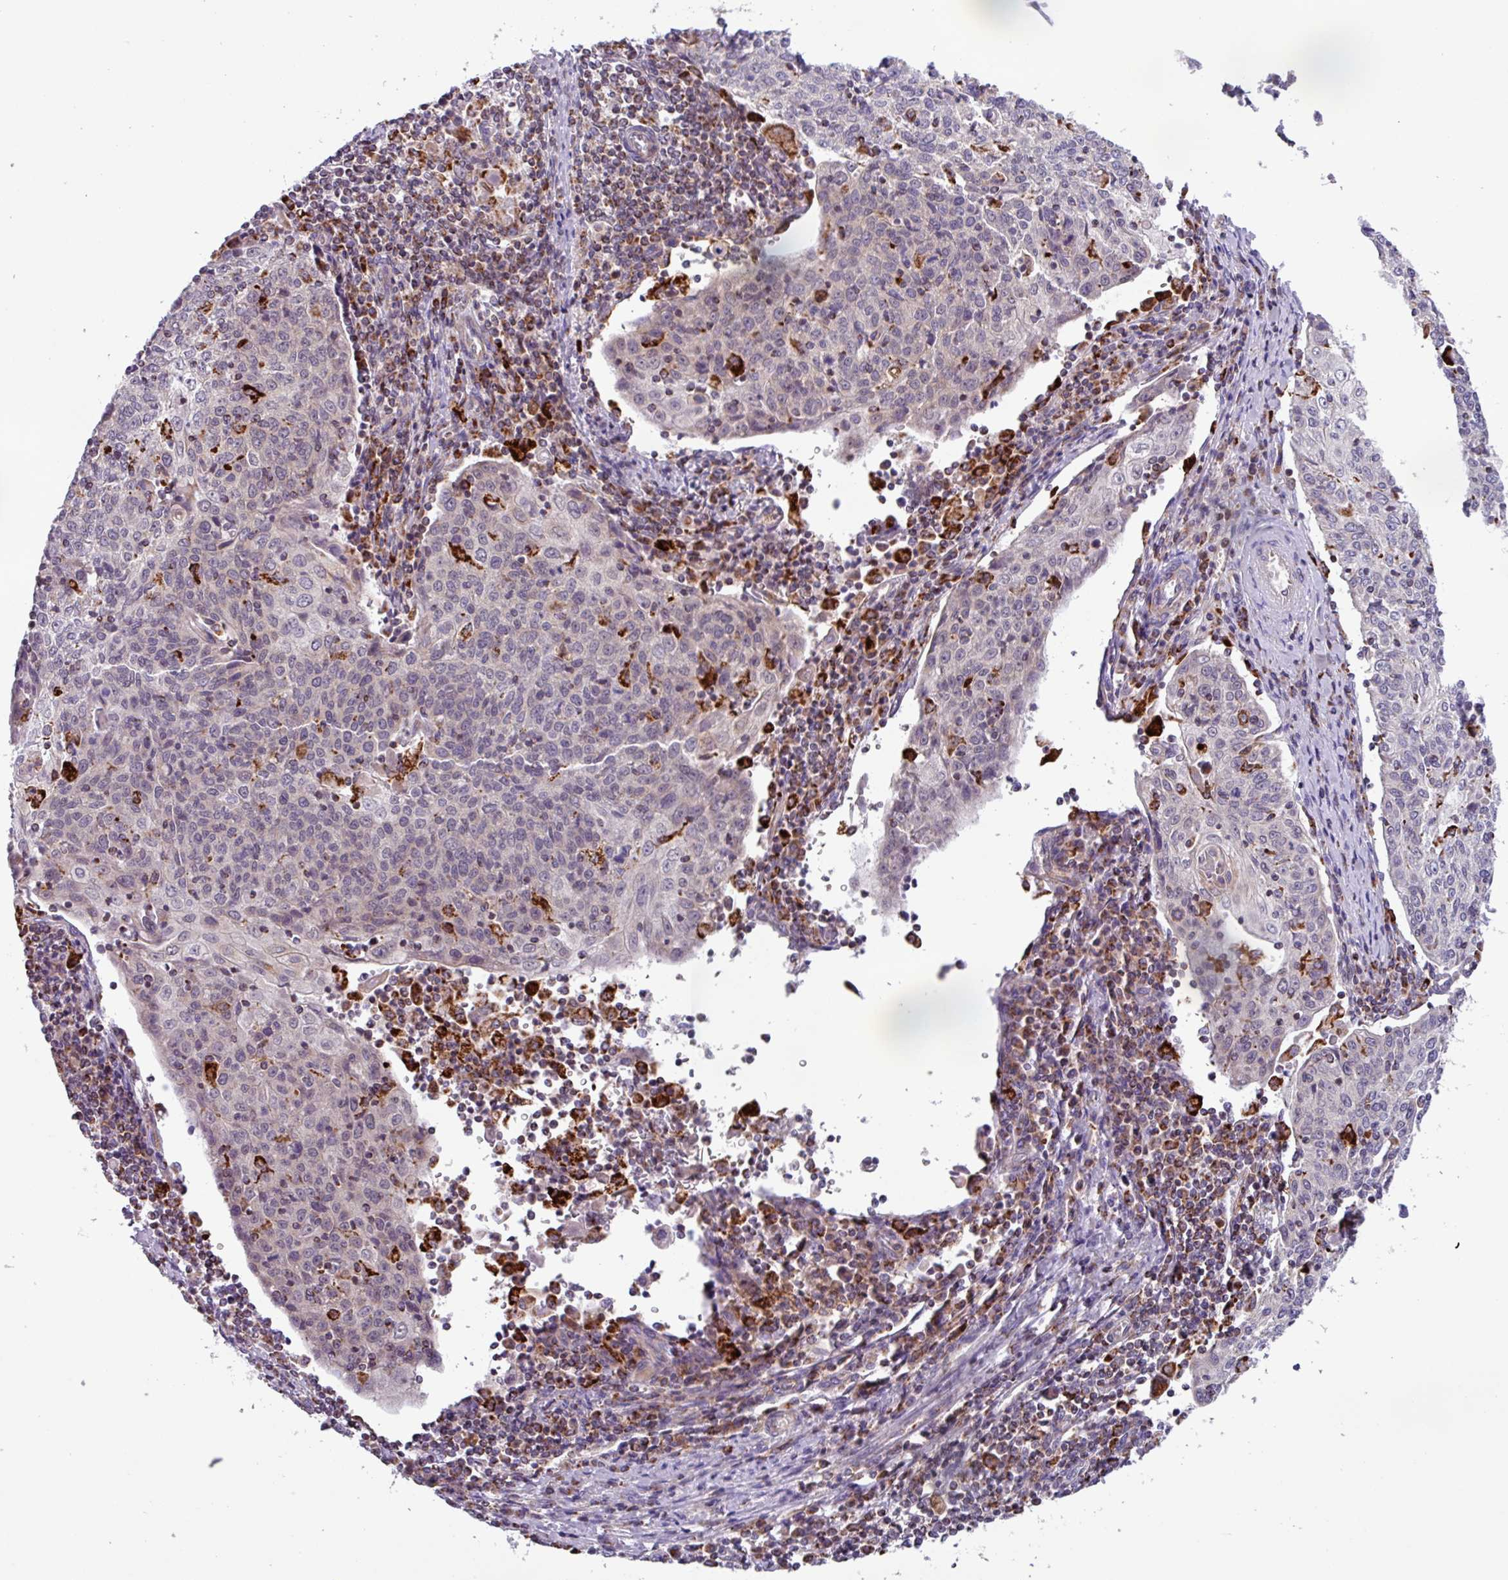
{"staining": {"intensity": "negative", "quantity": "none", "location": "none"}, "tissue": "cervical cancer", "cell_type": "Tumor cells", "image_type": "cancer", "snomed": [{"axis": "morphology", "description": "Squamous cell carcinoma, NOS"}, {"axis": "topography", "description": "Cervix"}], "caption": "IHC micrograph of neoplastic tissue: human cervical cancer (squamous cell carcinoma) stained with DAB reveals no significant protein expression in tumor cells.", "gene": "AKIRIN1", "patient": {"sex": "female", "age": 48}}